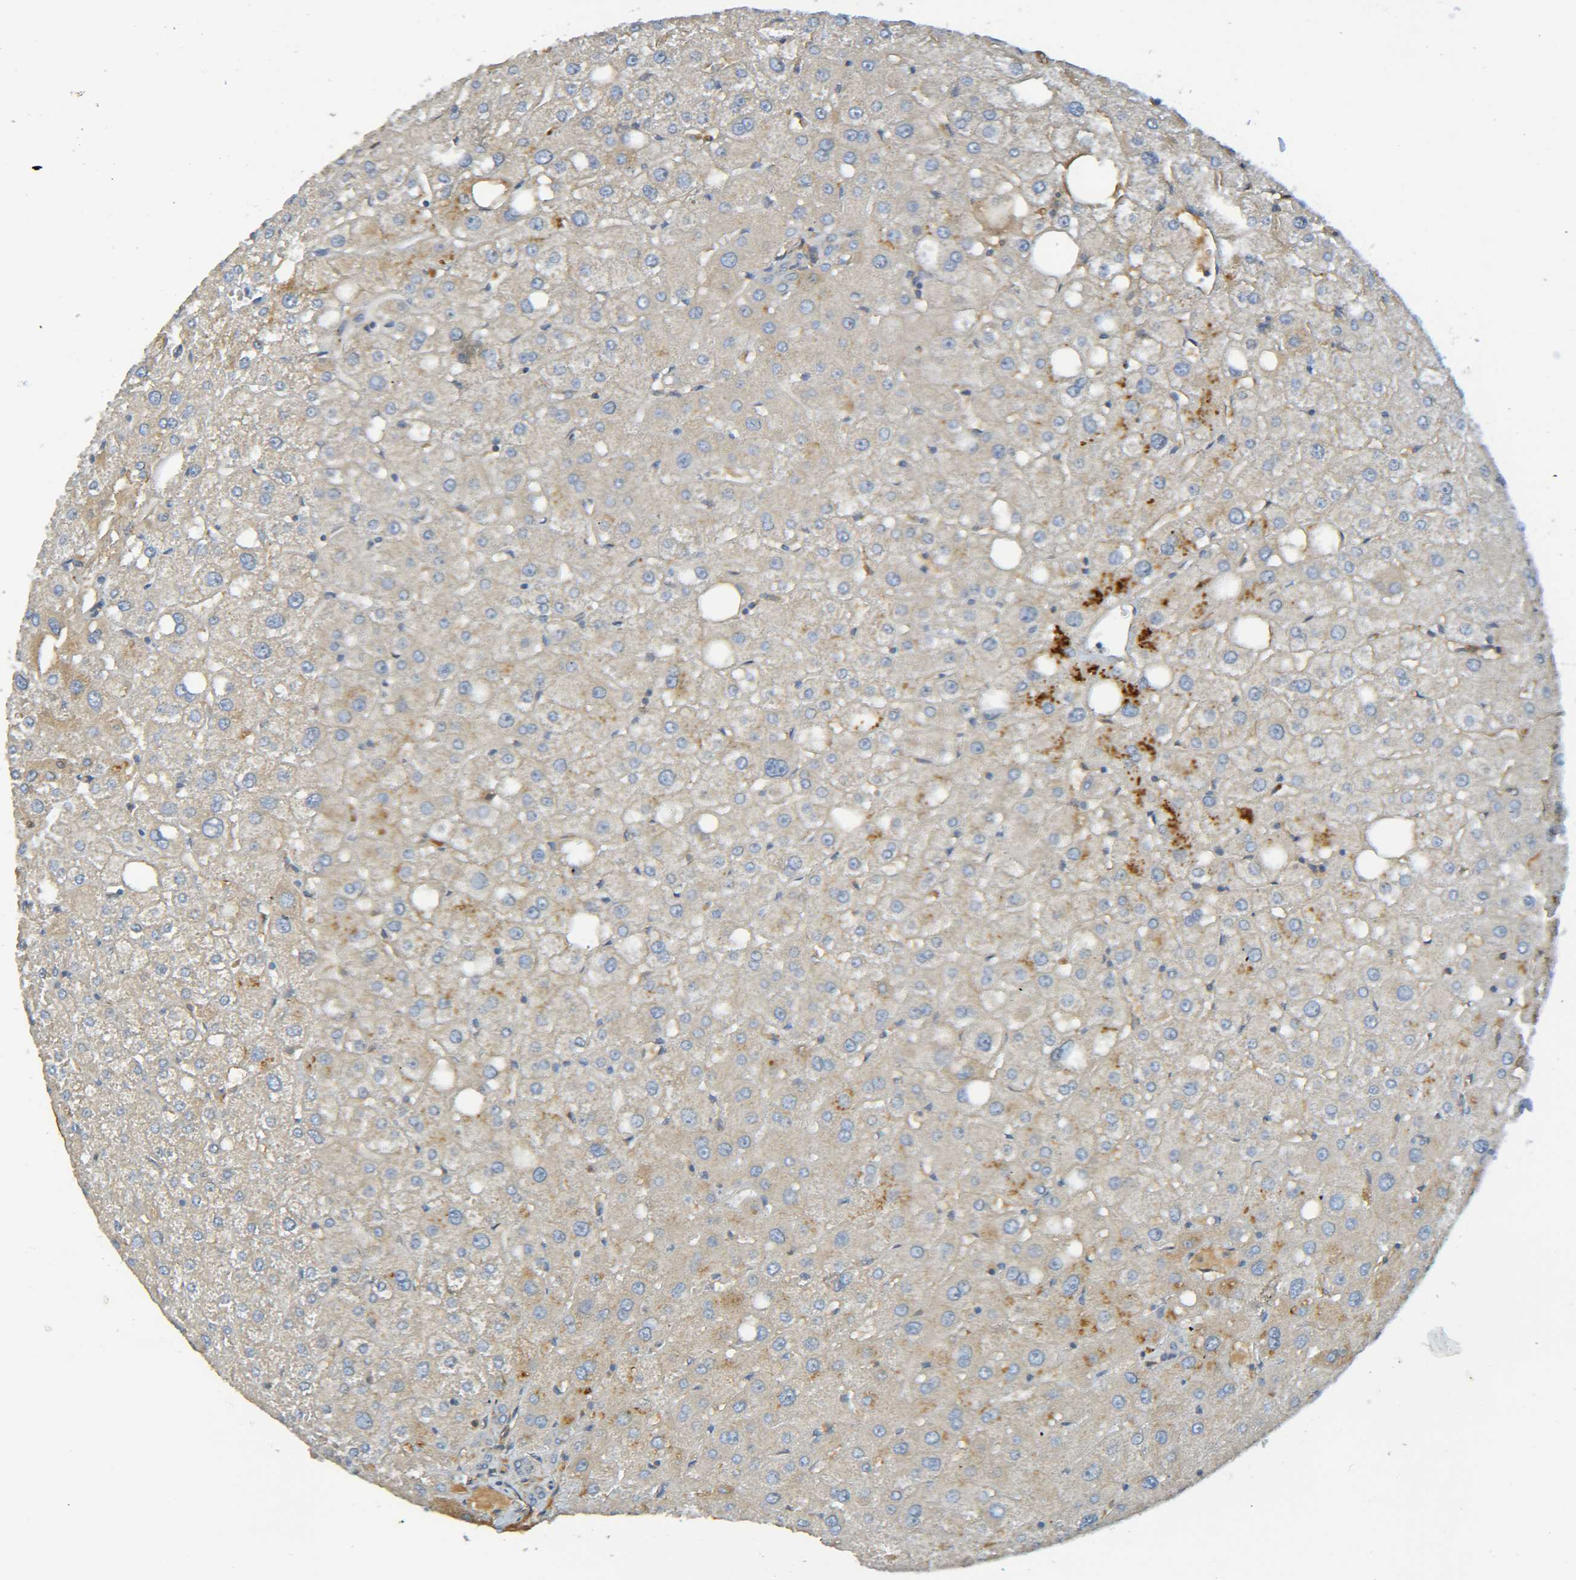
{"staining": {"intensity": "negative", "quantity": "none", "location": "none"}, "tissue": "liver", "cell_type": "Cholangiocytes", "image_type": "normal", "snomed": [{"axis": "morphology", "description": "Normal tissue, NOS"}, {"axis": "topography", "description": "Liver"}], "caption": "IHC of benign human liver shows no positivity in cholangiocytes. The staining was performed using DAB (3,3'-diaminobenzidine) to visualize the protein expression in brown, while the nuclei were stained in blue with hematoxylin (Magnification: 20x).", "gene": "C1QA", "patient": {"sex": "male", "age": 73}}